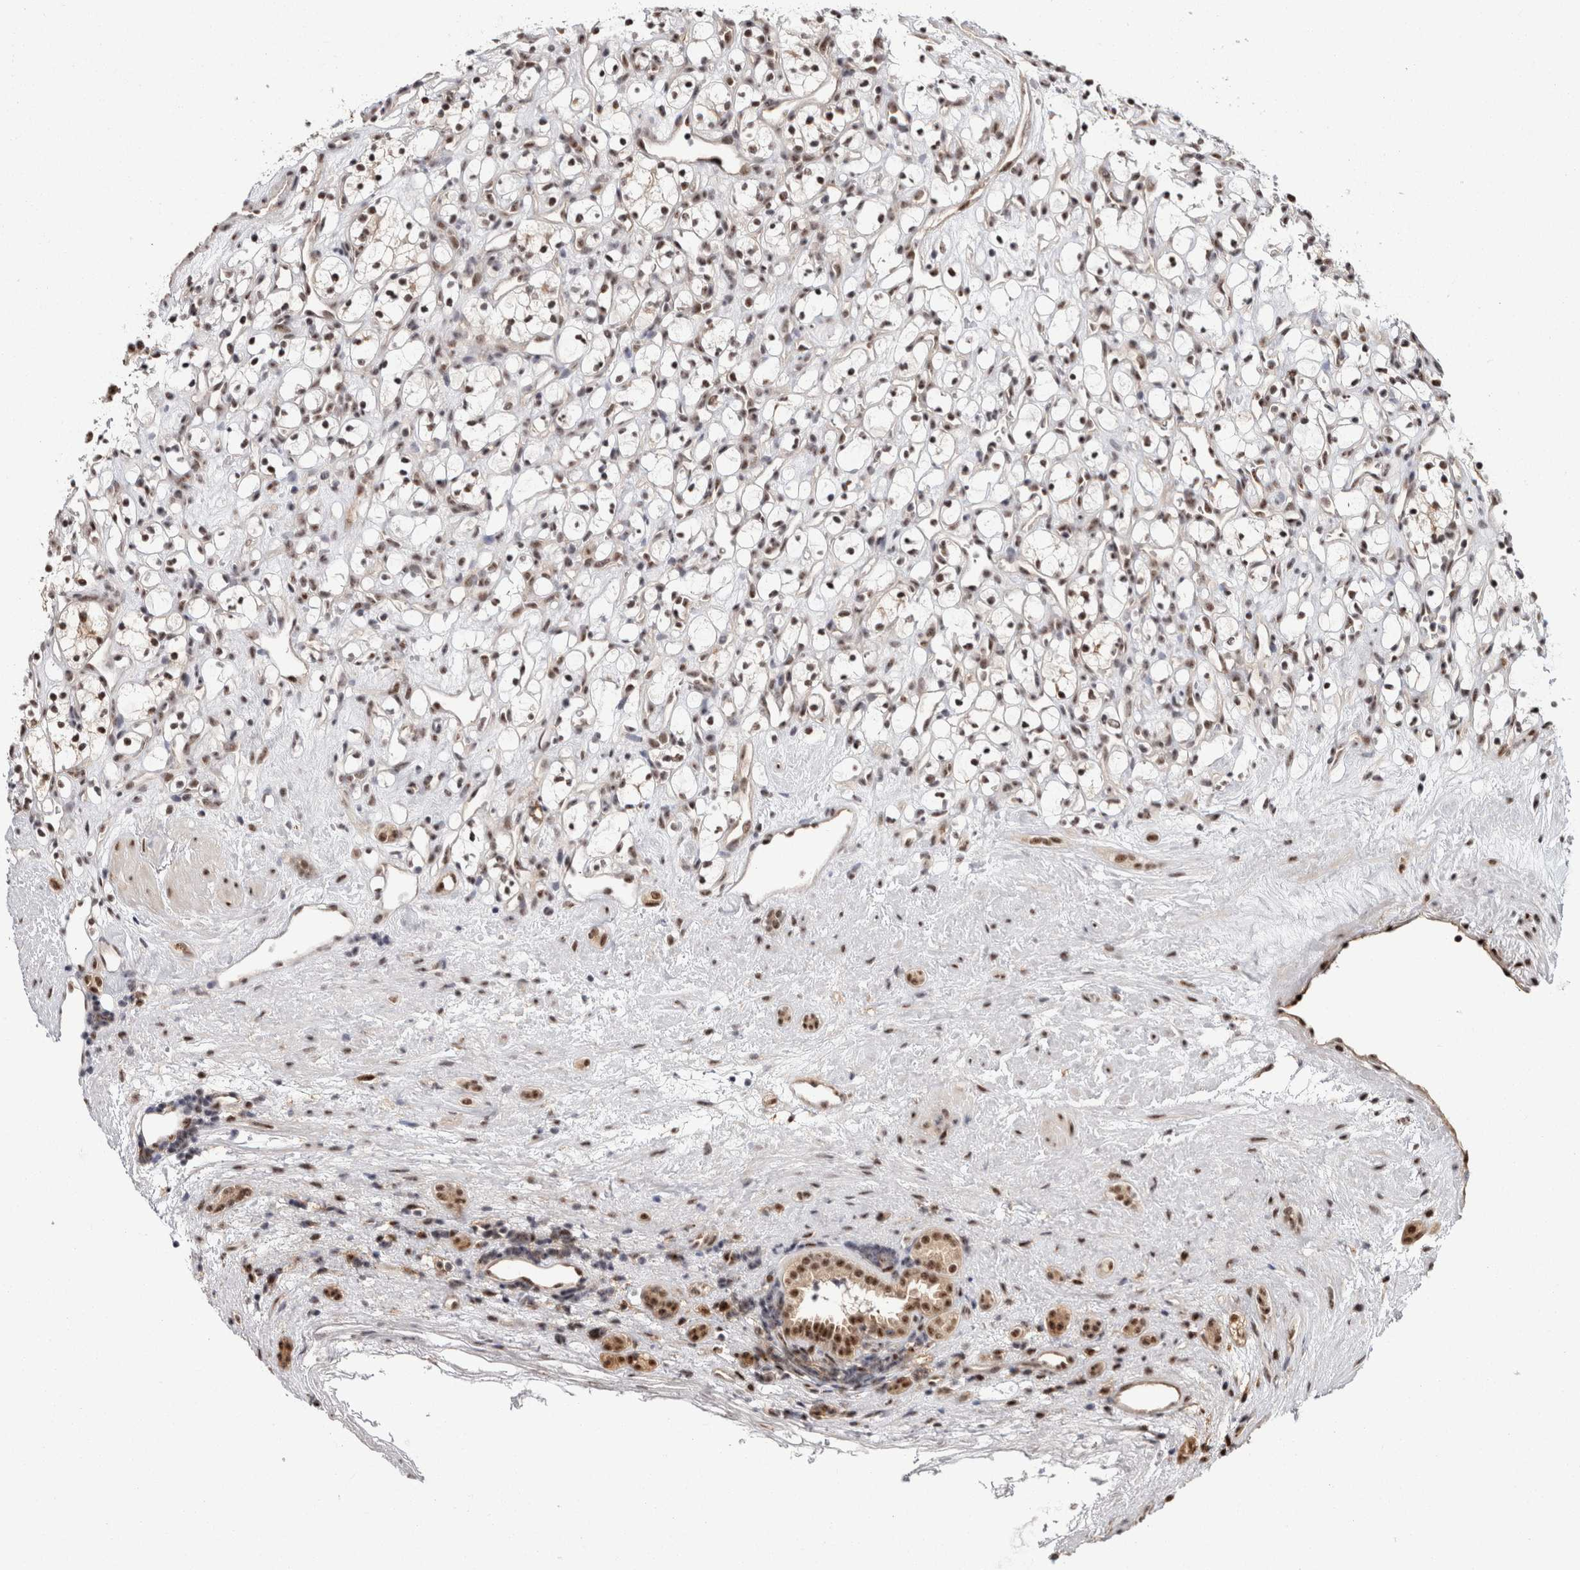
{"staining": {"intensity": "moderate", "quantity": ">75%", "location": "nuclear"}, "tissue": "renal cancer", "cell_type": "Tumor cells", "image_type": "cancer", "snomed": [{"axis": "morphology", "description": "Adenocarcinoma, NOS"}, {"axis": "topography", "description": "Kidney"}], "caption": "About >75% of tumor cells in human renal cancer show moderate nuclear protein positivity as visualized by brown immunohistochemical staining.", "gene": "MKNK1", "patient": {"sex": "female", "age": 60}}